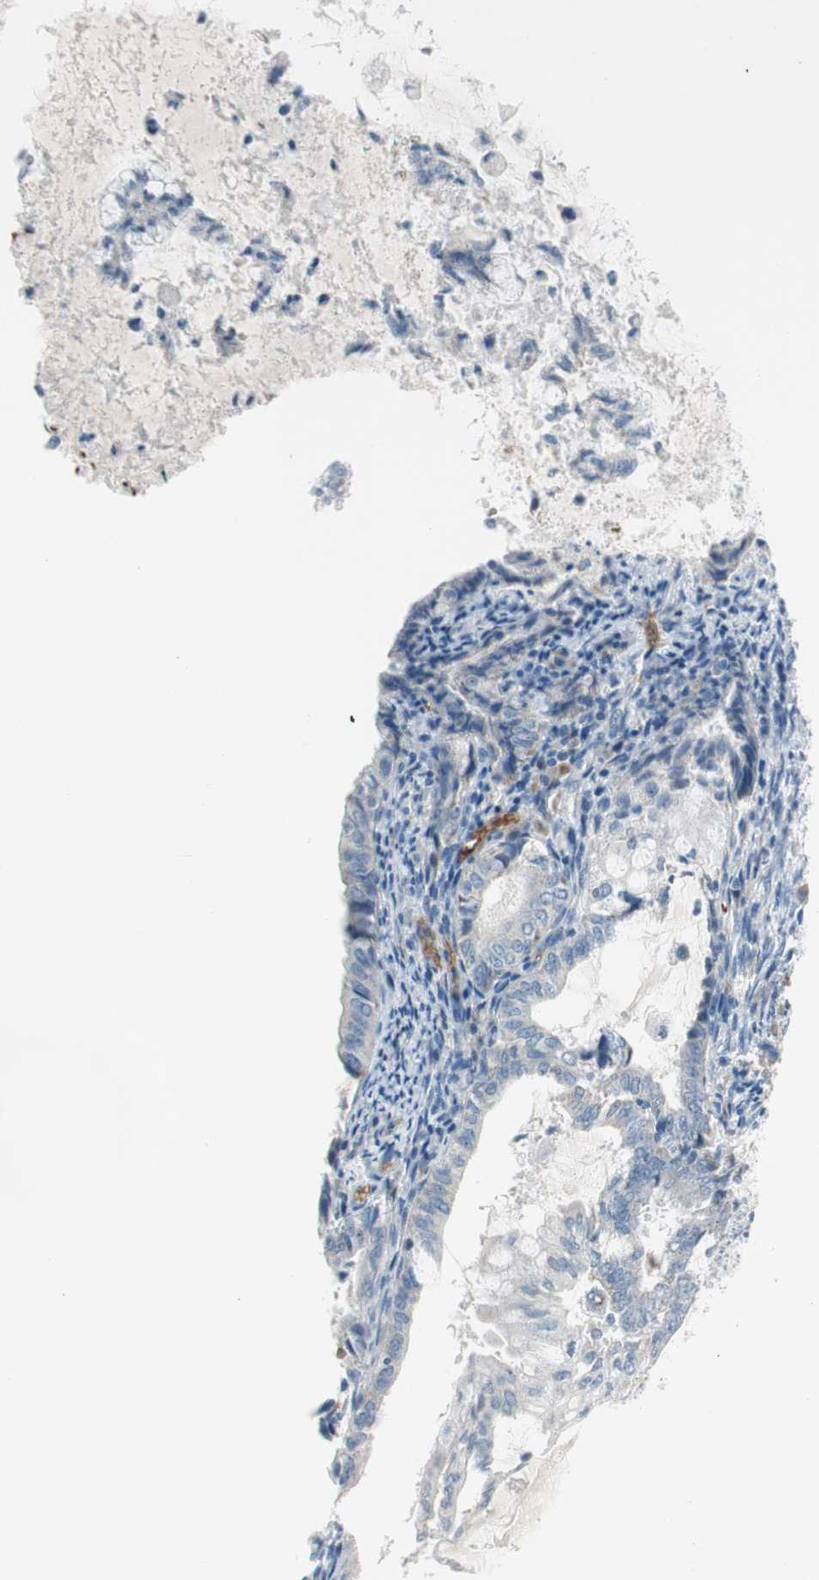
{"staining": {"intensity": "weak", "quantity": "<25%", "location": "cytoplasmic/membranous"}, "tissue": "endometrial cancer", "cell_type": "Tumor cells", "image_type": "cancer", "snomed": [{"axis": "morphology", "description": "Adenocarcinoma, NOS"}, {"axis": "topography", "description": "Endometrium"}], "caption": "This is an immunohistochemistry image of endometrial cancer (adenocarcinoma). There is no expression in tumor cells.", "gene": "GYPC", "patient": {"sex": "female", "age": 86}}